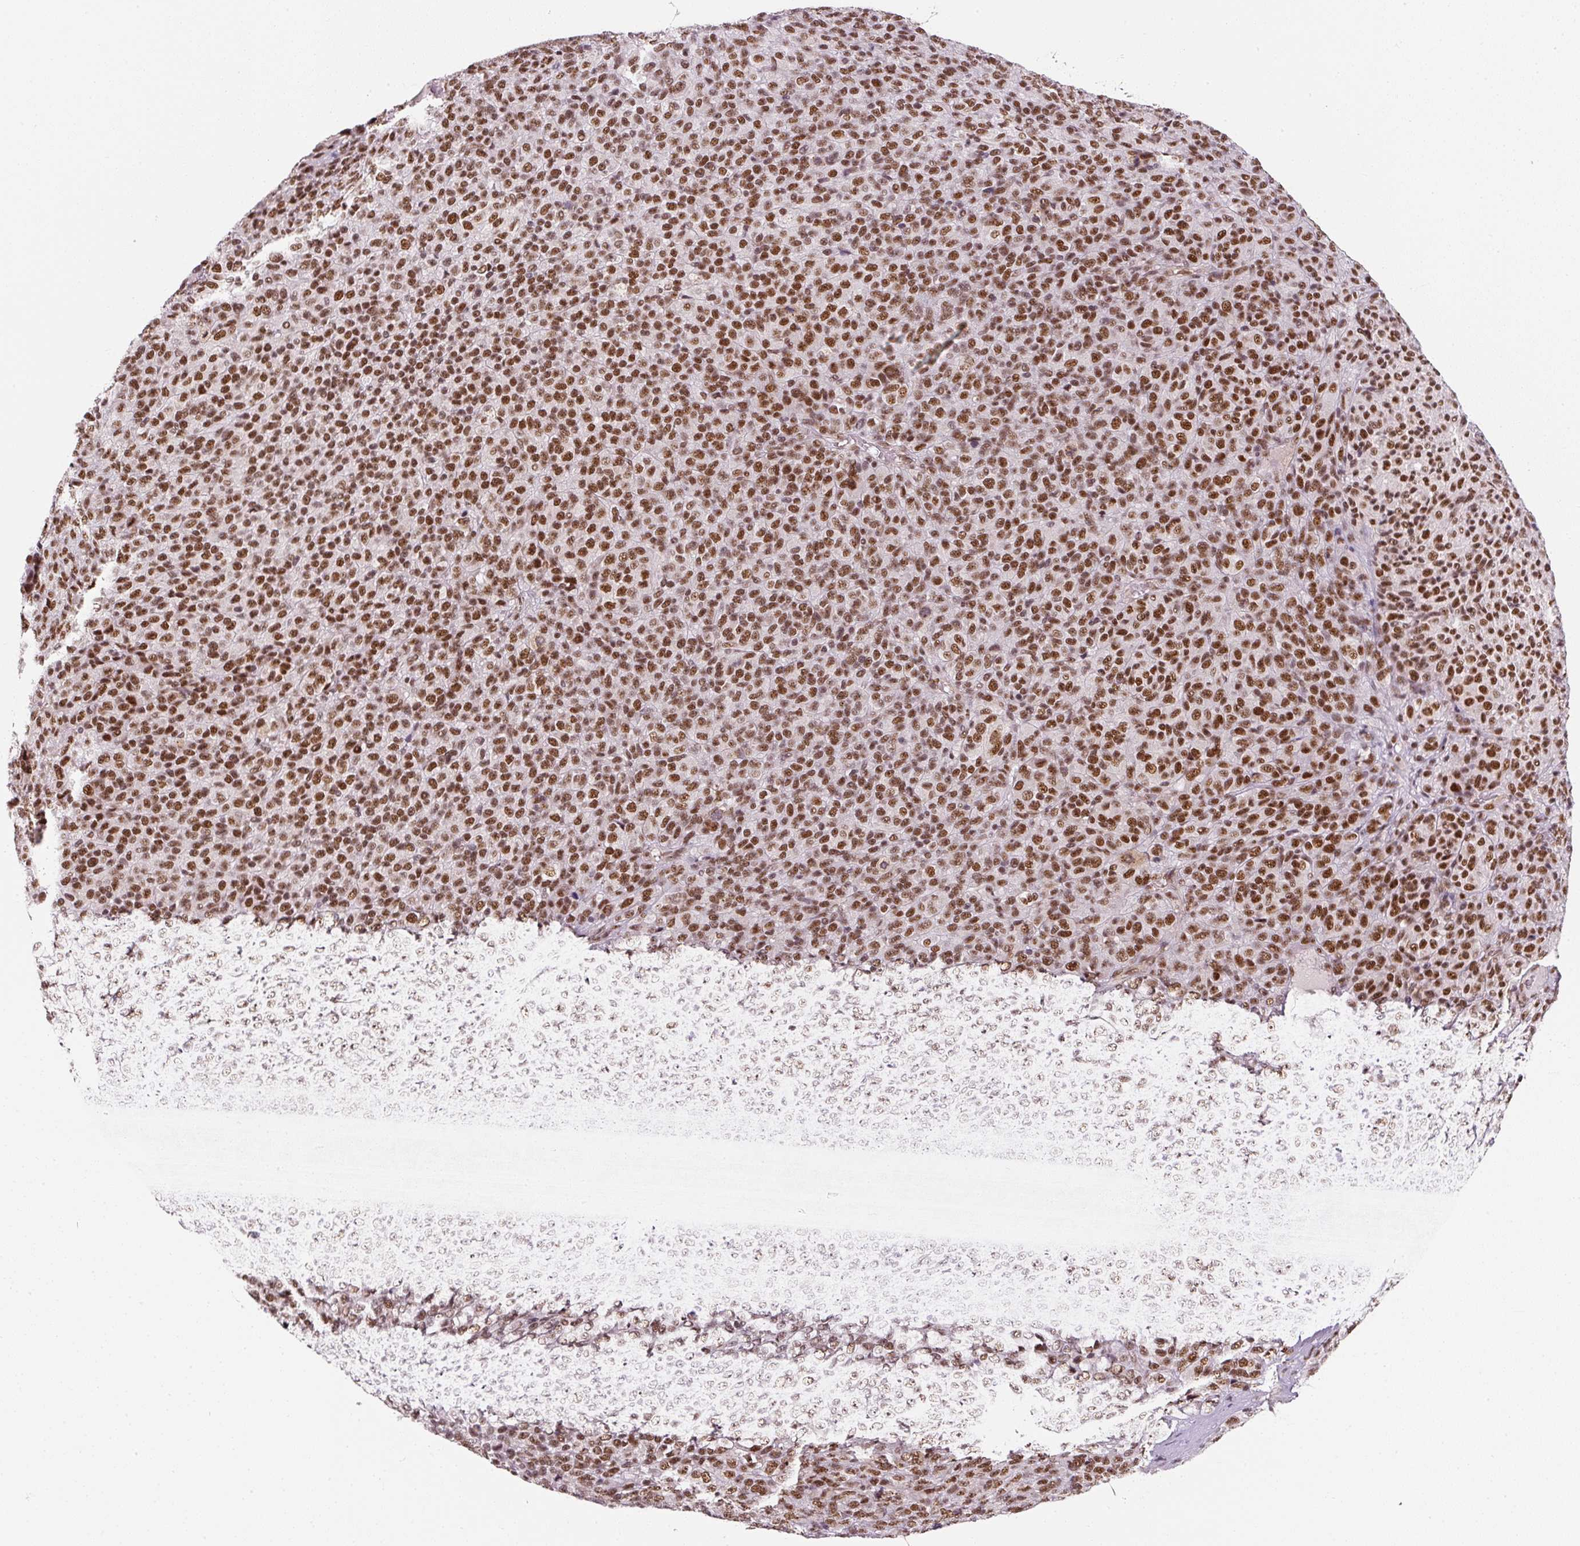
{"staining": {"intensity": "strong", "quantity": ">75%", "location": "nuclear"}, "tissue": "melanoma", "cell_type": "Tumor cells", "image_type": "cancer", "snomed": [{"axis": "morphology", "description": "Malignant melanoma, Metastatic site"}, {"axis": "topography", "description": "Brain"}], "caption": "The image reveals staining of malignant melanoma (metastatic site), revealing strong nuclear protein expression (brown color) within tumor cells.", "gene": "U2AF2", "patient": {"sex": "female", "age": 56}}